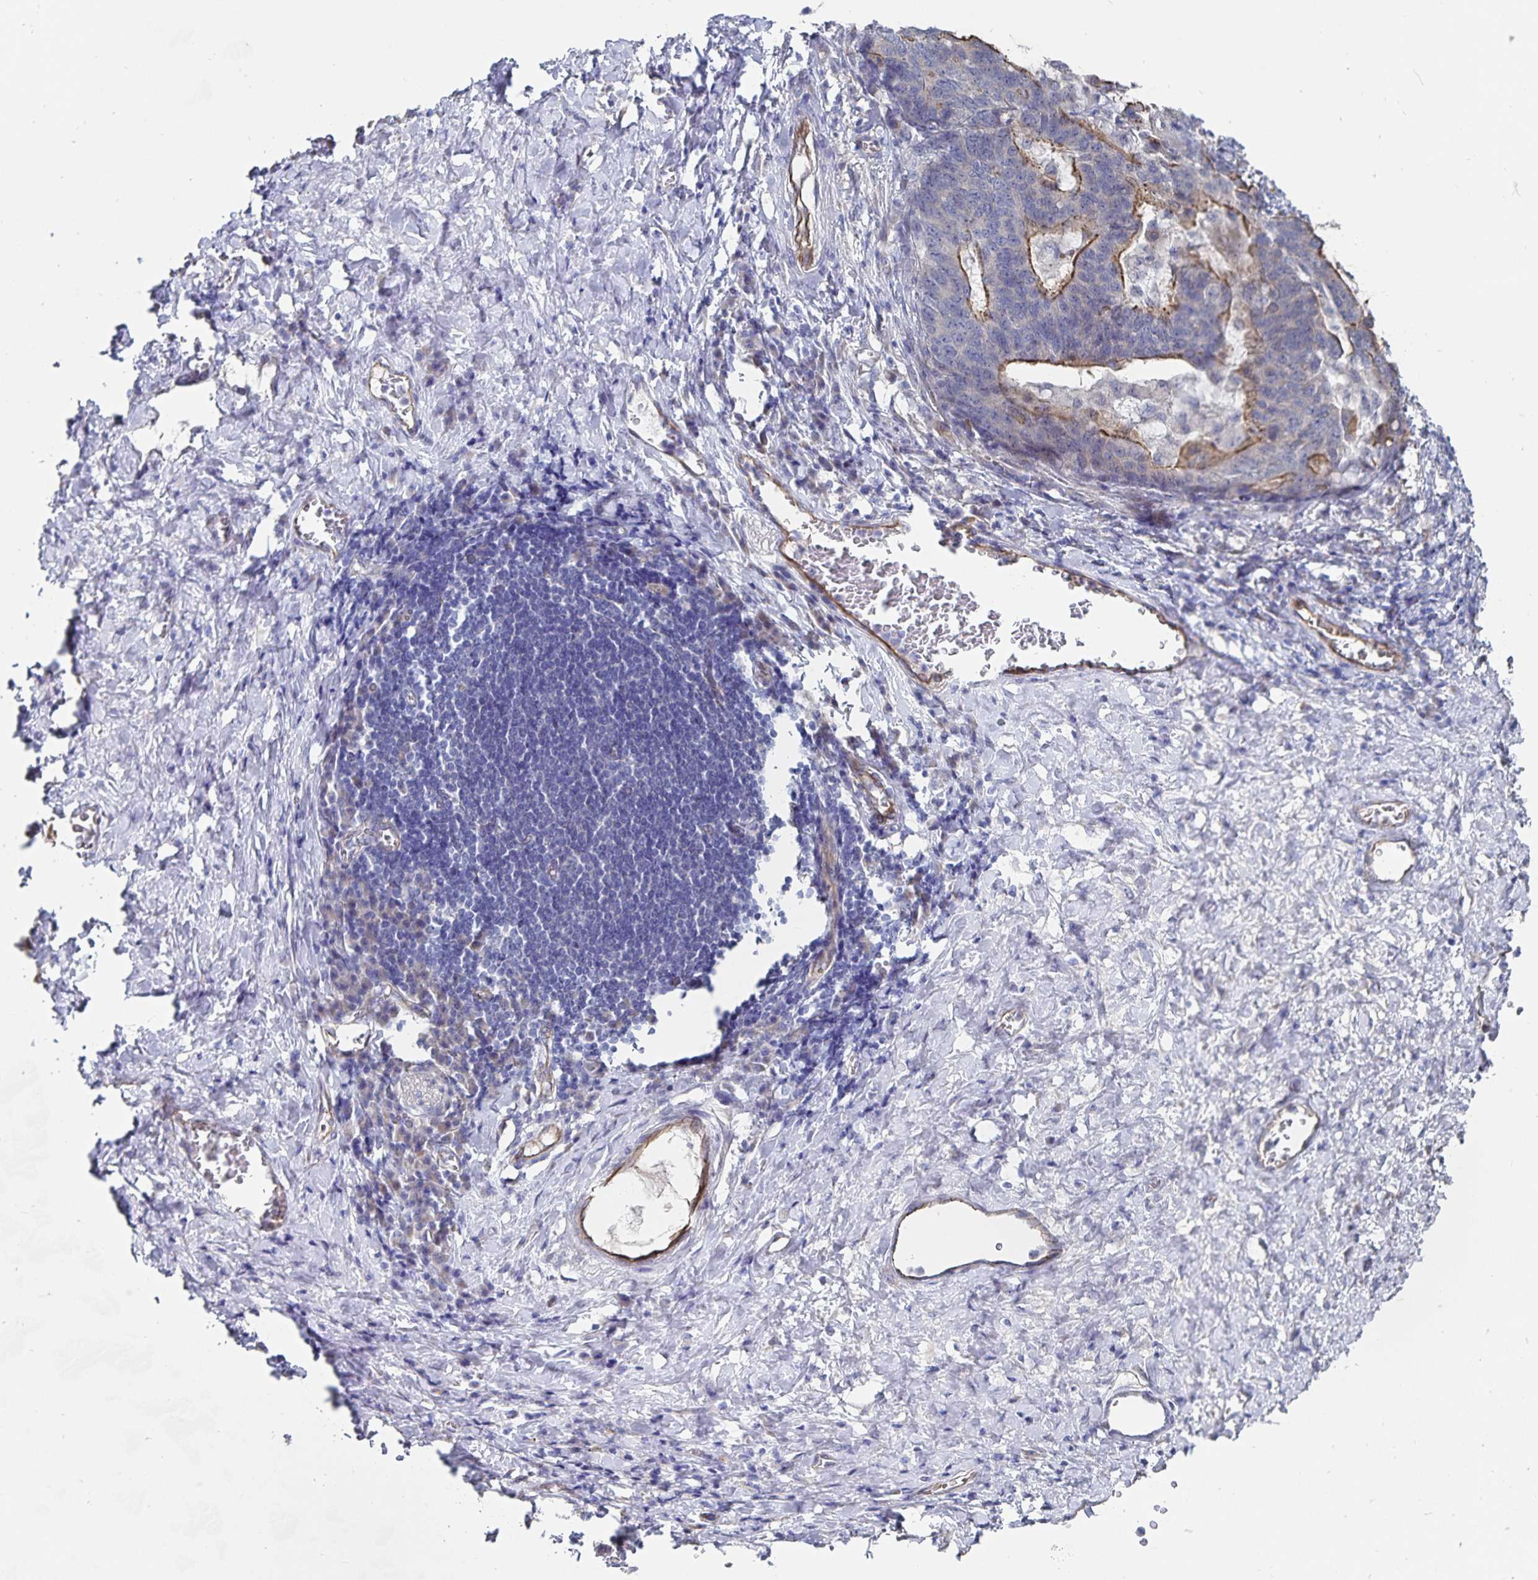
{"staining": {"intensity": "moderate", "quantity": "25%-75%", "location": "cytoplasmic/membranous"}, "tissue": "stomach cancer", "cell_type": "Tumor cells", "image_type": "cancer", "snomed": [{"axis": "morphology", "description": "Normal tissue, NOS"}, {"axis": "morphology", "description": "Adenocarcinoma, NOS"}, {"axis": "topography", "description": "Stomach"}], "caption": "A brown stain labels moderate cytoplasmic/membranous expression of a protein in adenocarcinoma (stomach) tumor cells. (brown staining indicates protein expression, while blue staining denotes nuclei).", "gene": "SSTR1", "patient": {"sex": "female", "age": 64}}